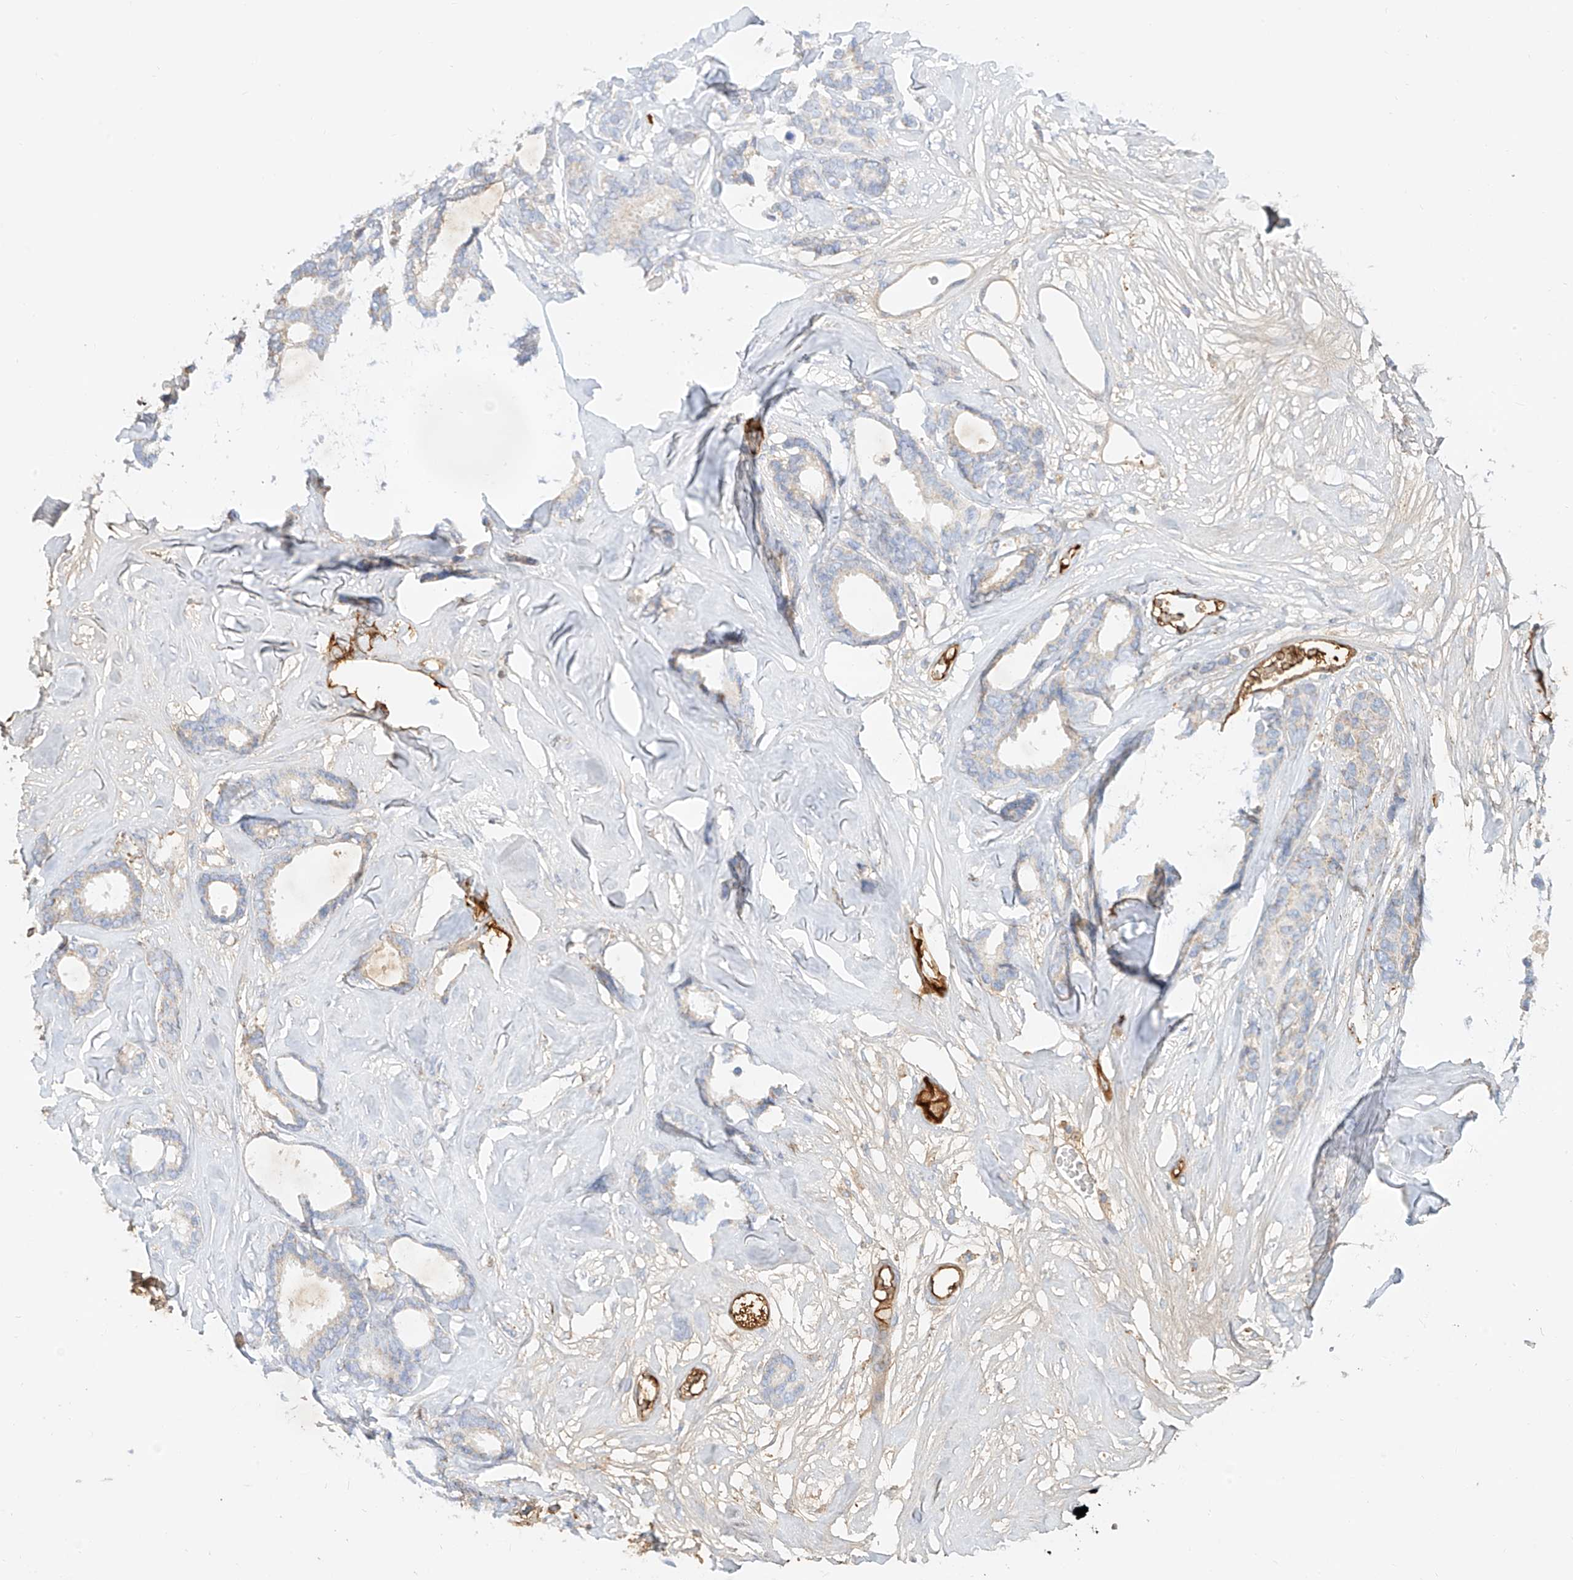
{"staining": {"intensity": "negative", "quantity": "none", "location": "none"}, "tissue": "breast cancer", "cell_type": "Tumor cells", "image_type": "cancer", "snomed": [{"axis": "morphology", "description": "Duct carcinoma"}, {"axis": "topography", "description": "Breast"}], "caption": "Human breast cancer (invasive ductal carcinoma) stained for a protein using immunohistochemistry (IHC) displays no expression in tumor cells.", "gene": "OCSTAMP", "patient": {"sex": "female", "age": 87}}